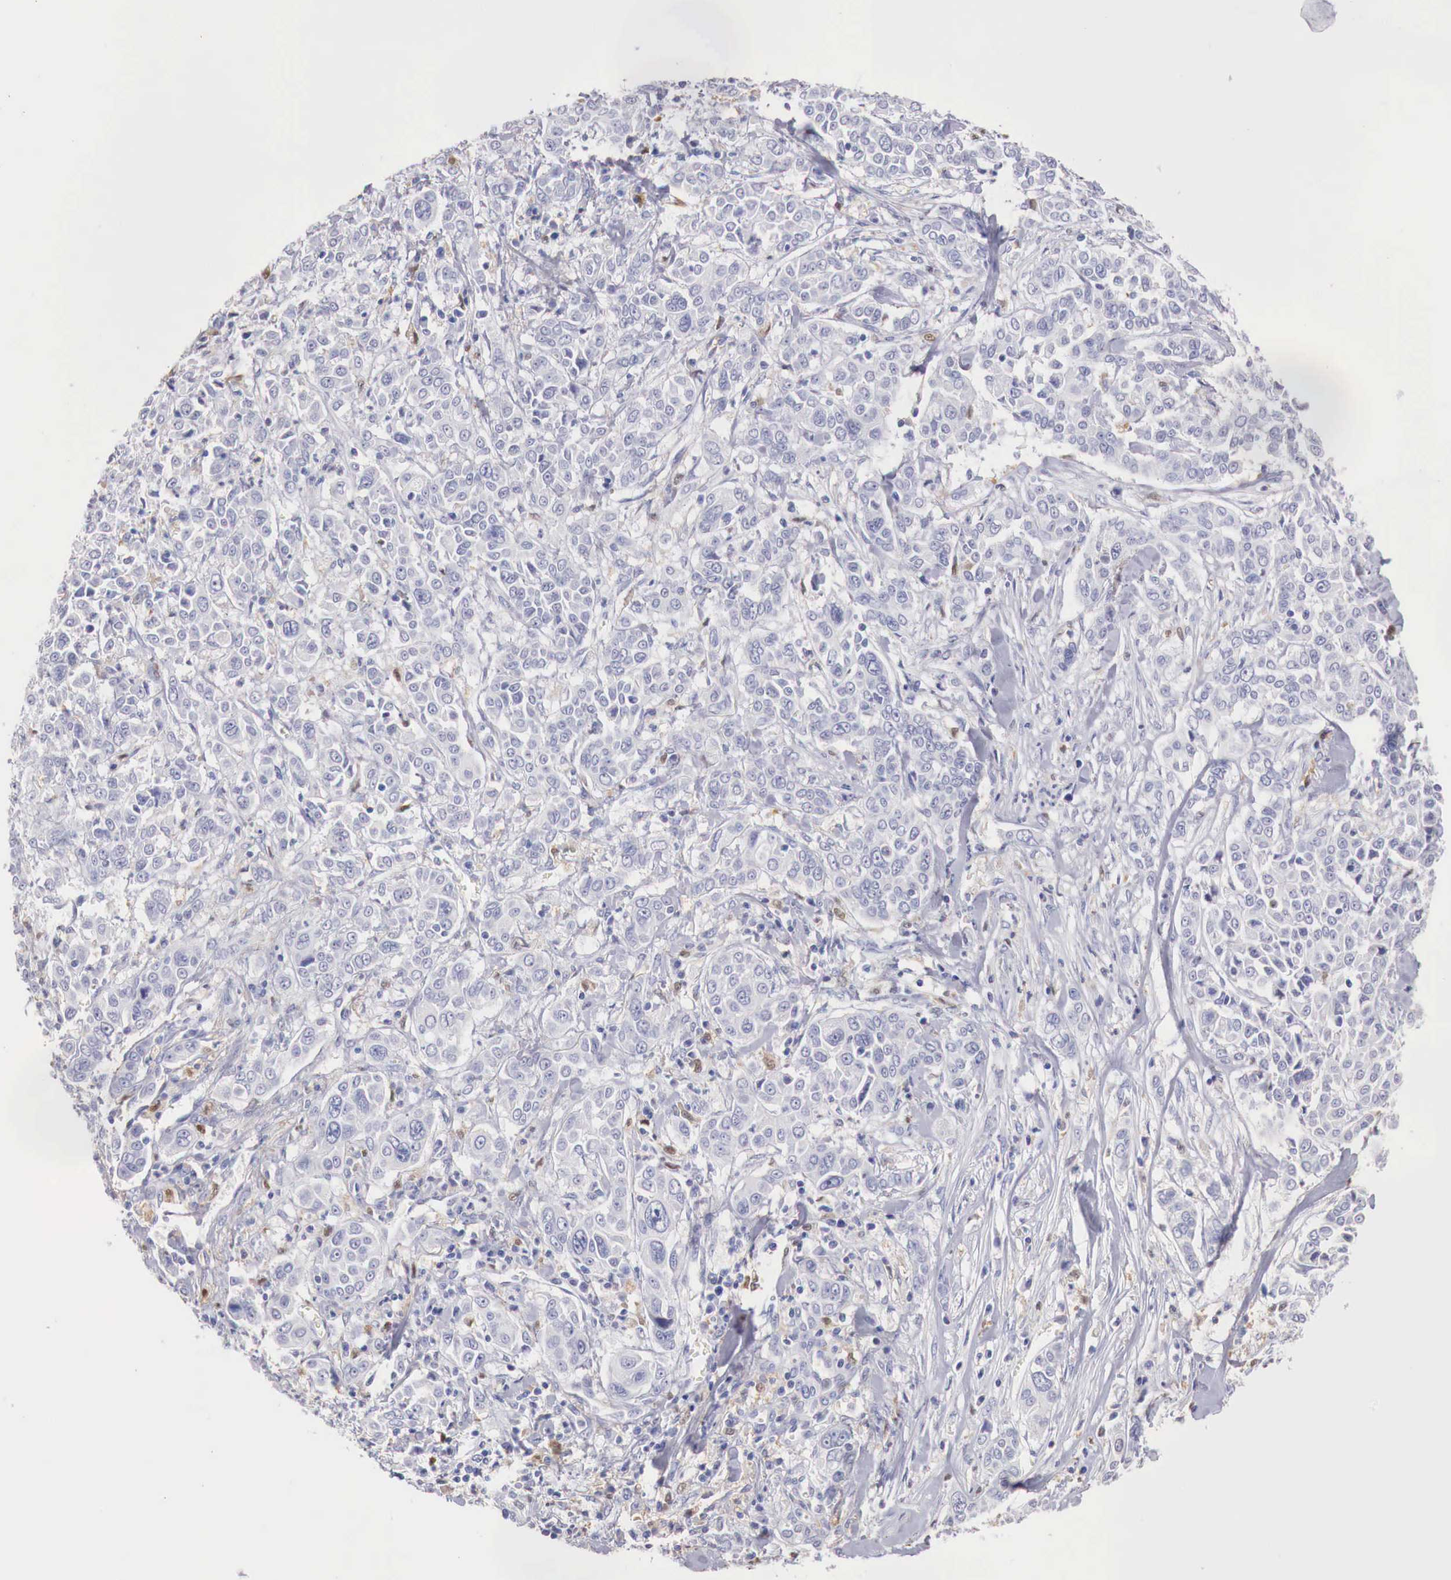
{"staining": {"intensity": "negative", "quantity": "none", "location": "none"}, "tissue": "pancreatic cancer", "cell_type": "Tumor cells", "image_type": "cancer", "snomed": [{"axis": "morphology", "description": "Adenocarcinoma, NOS"}, {"axis": "topography", "description": "Pancreas"}], "caption": "An image of pancreatic cancer stained for a protein shows no brown staining in tumor cells. The staining is performed using DAB (3,3'-diaminobenzidine) brown chromogen with nuclei counter-stained in using hematoxylin.", "gene": "RENBP", "patient": {"sex": "female", "age": 52}}